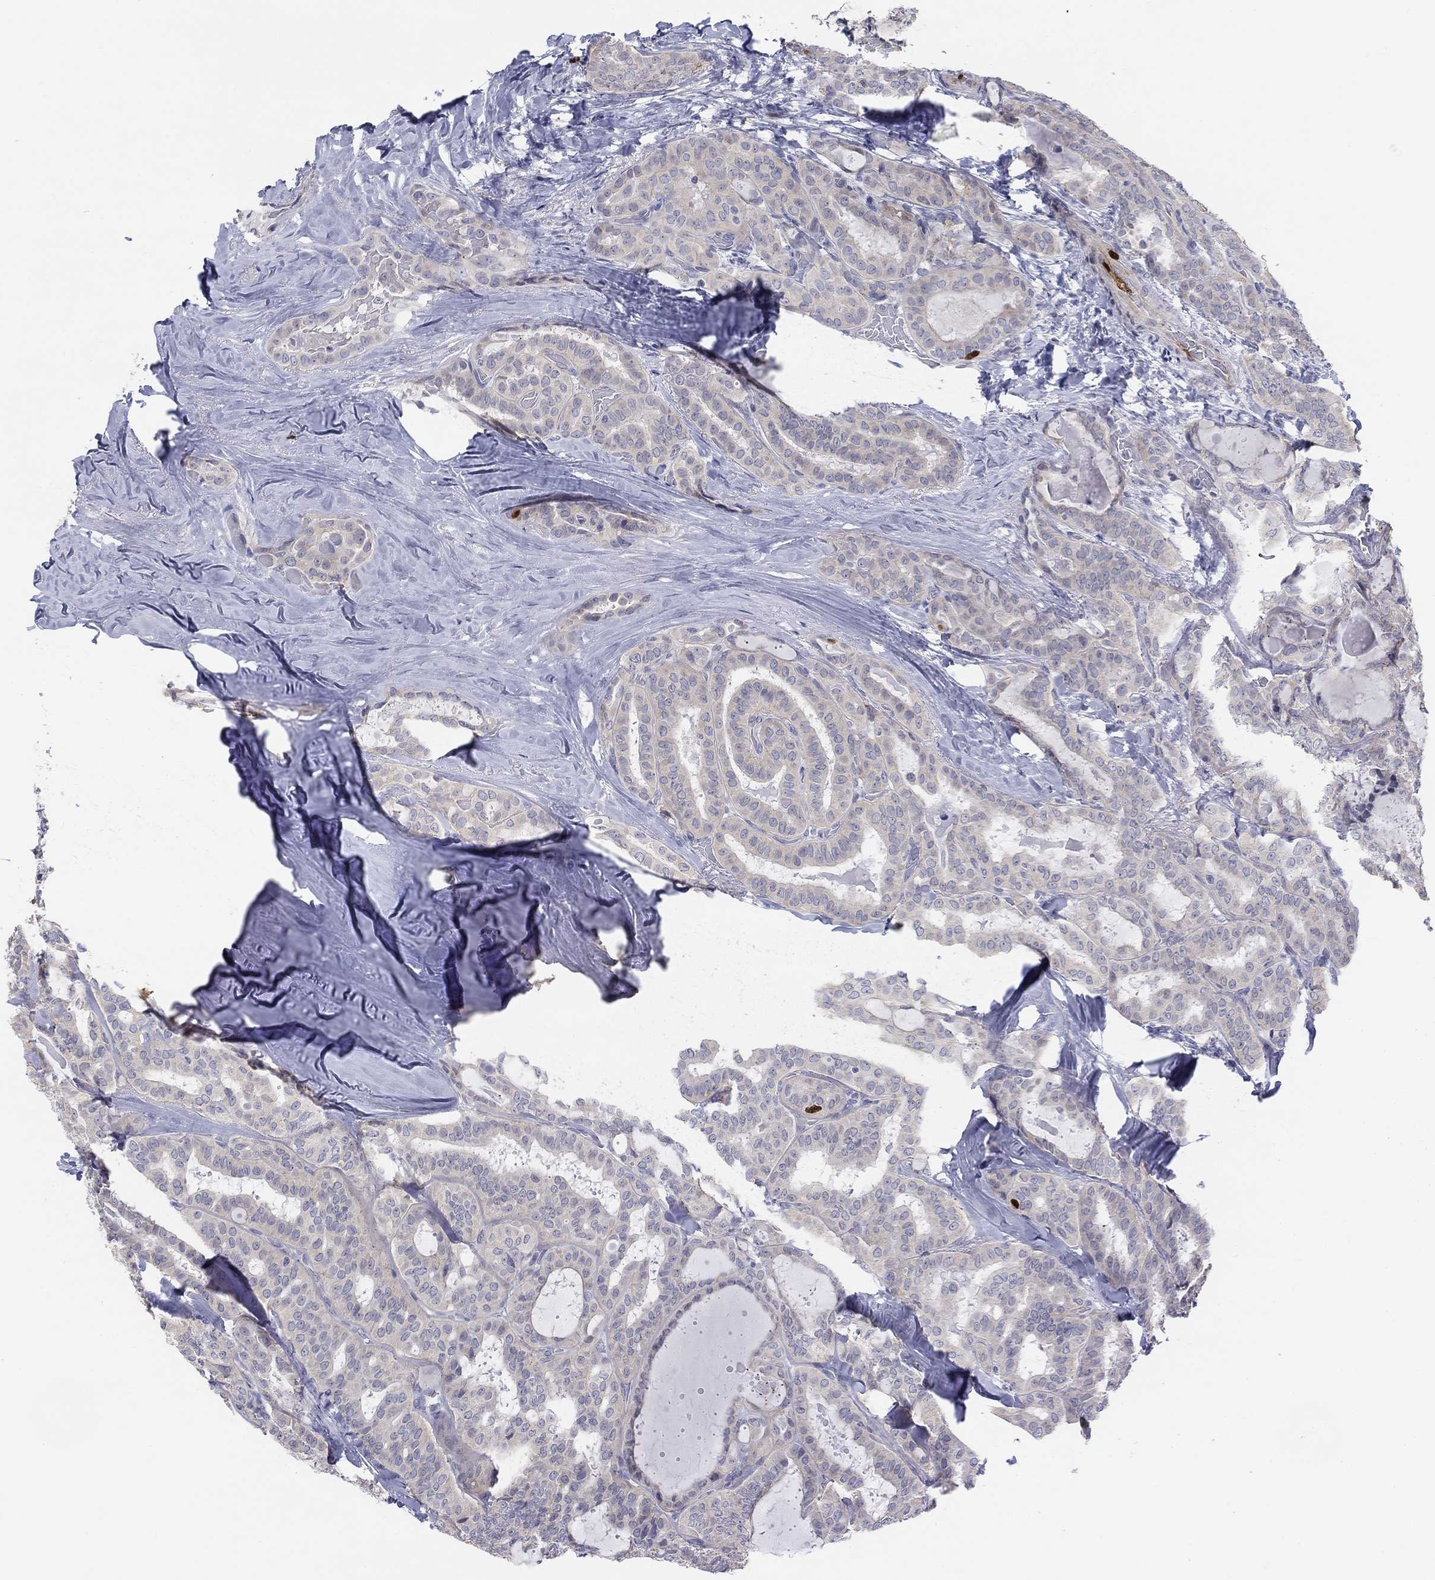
{"staining": {"intensity": "strong", "quantity": "<25%", "location": "nuclear"}, "tissue": "thyroid cancer", "cell_type": "Tumor cells", "image_type": "cancer", "snomed": [{"axis": "morphology", "description": "Papillary adenocarcinoma, NOS"}, {"axis": "topography", "description": "Thyroid gland"}], "caption": "Approximately <25% of tumor cells in thyroid papillary adenocarcinoma demonstrate strong nuclear protein staining as visualized by brown immunohistochemical staining.", "gene": "PRC1", "patient": {"sex": "female", "age": 39}}